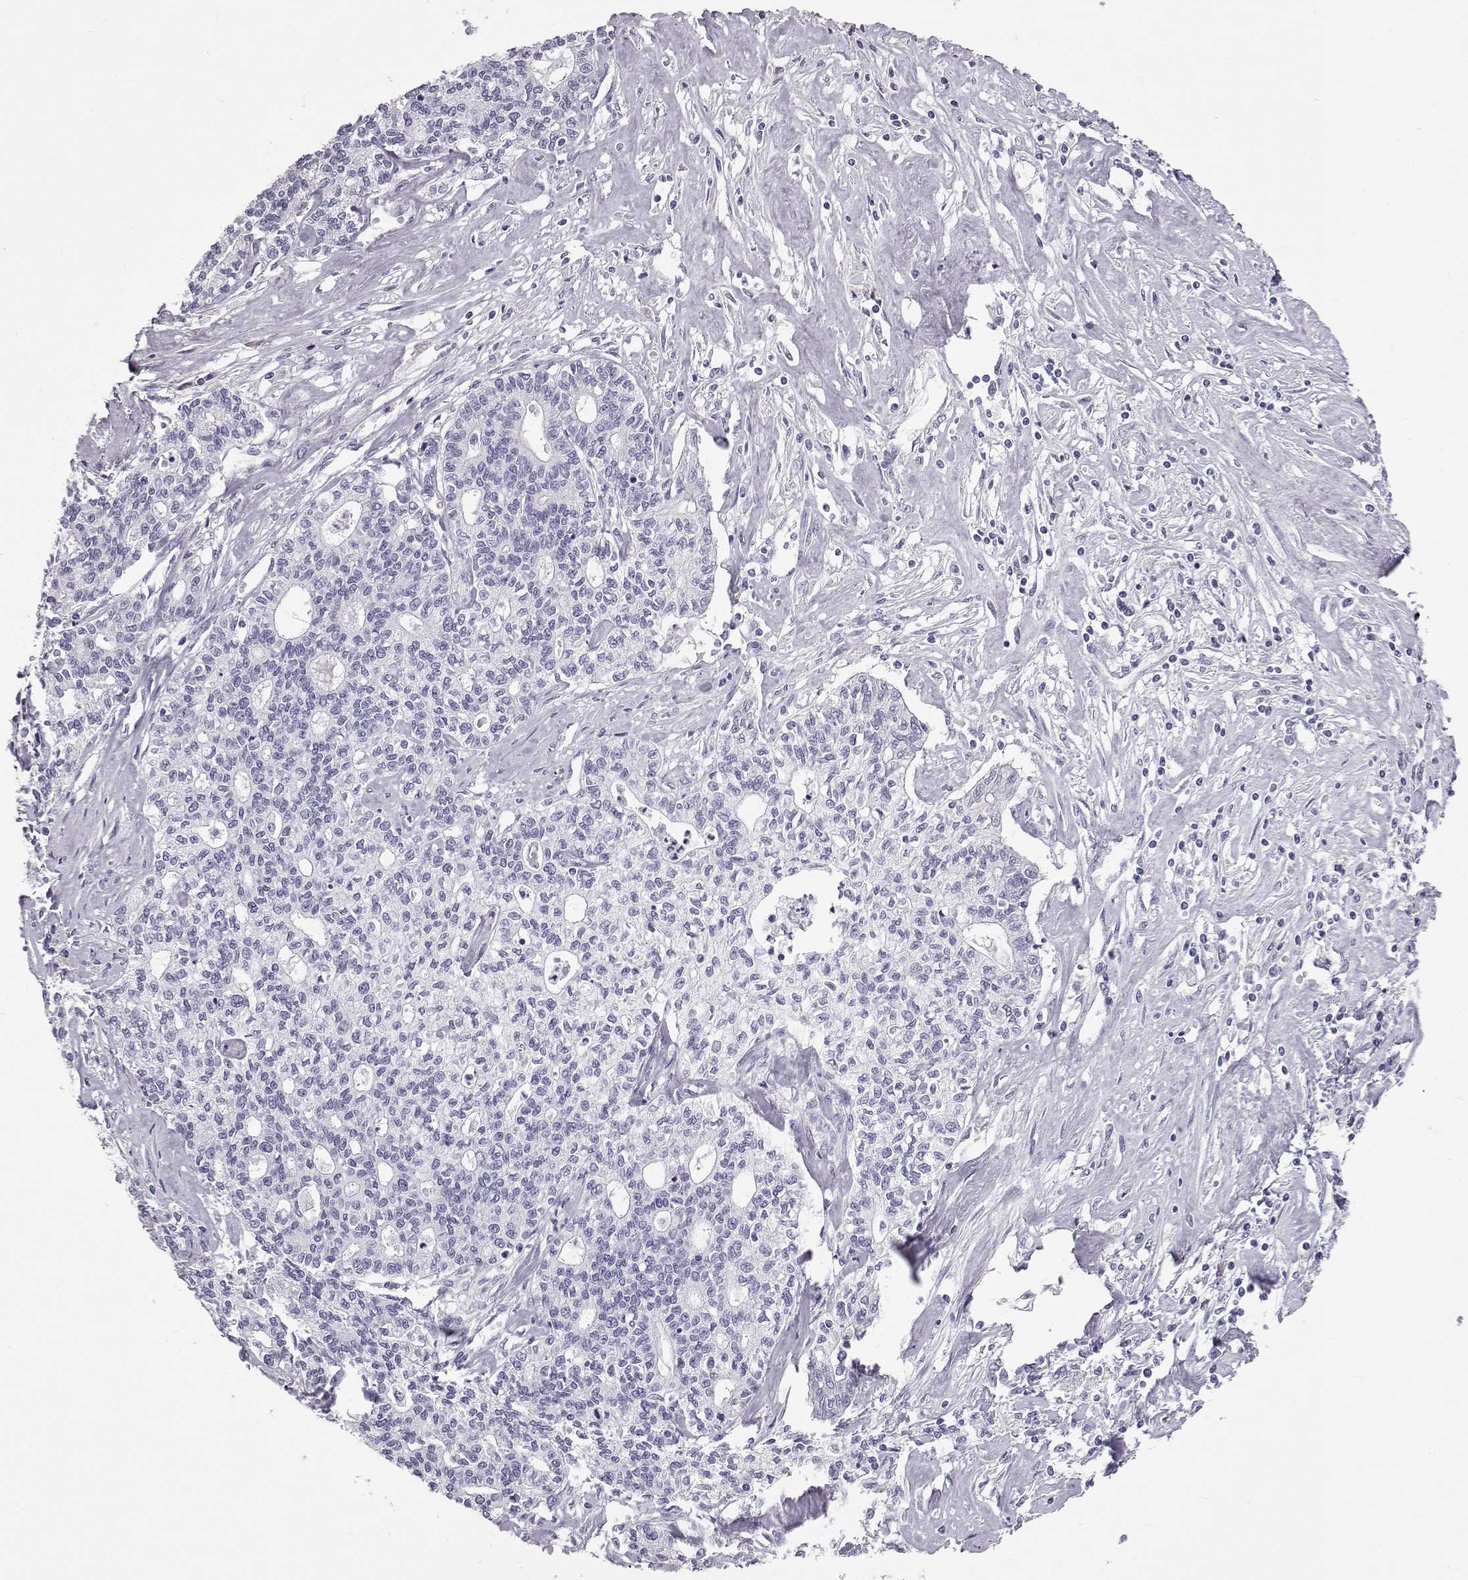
{"staining": {"intensity": "negative", "quantity": "none", "location": "none"}, "tissue": "liver cancer", "cell_type": "Tumor cells", "image_type": "cancer", "snomed": [{"axis": "morphology", "description": "Cholangiocarcinoma"}, {"axis": "topography", "description": "Liver"}], "caption": "Immunohistochemical staining of human liver cancer shows no significant positivity in tumor cells.", "gene": "RD3", "patient": {"sex": "female", "age": 61}}